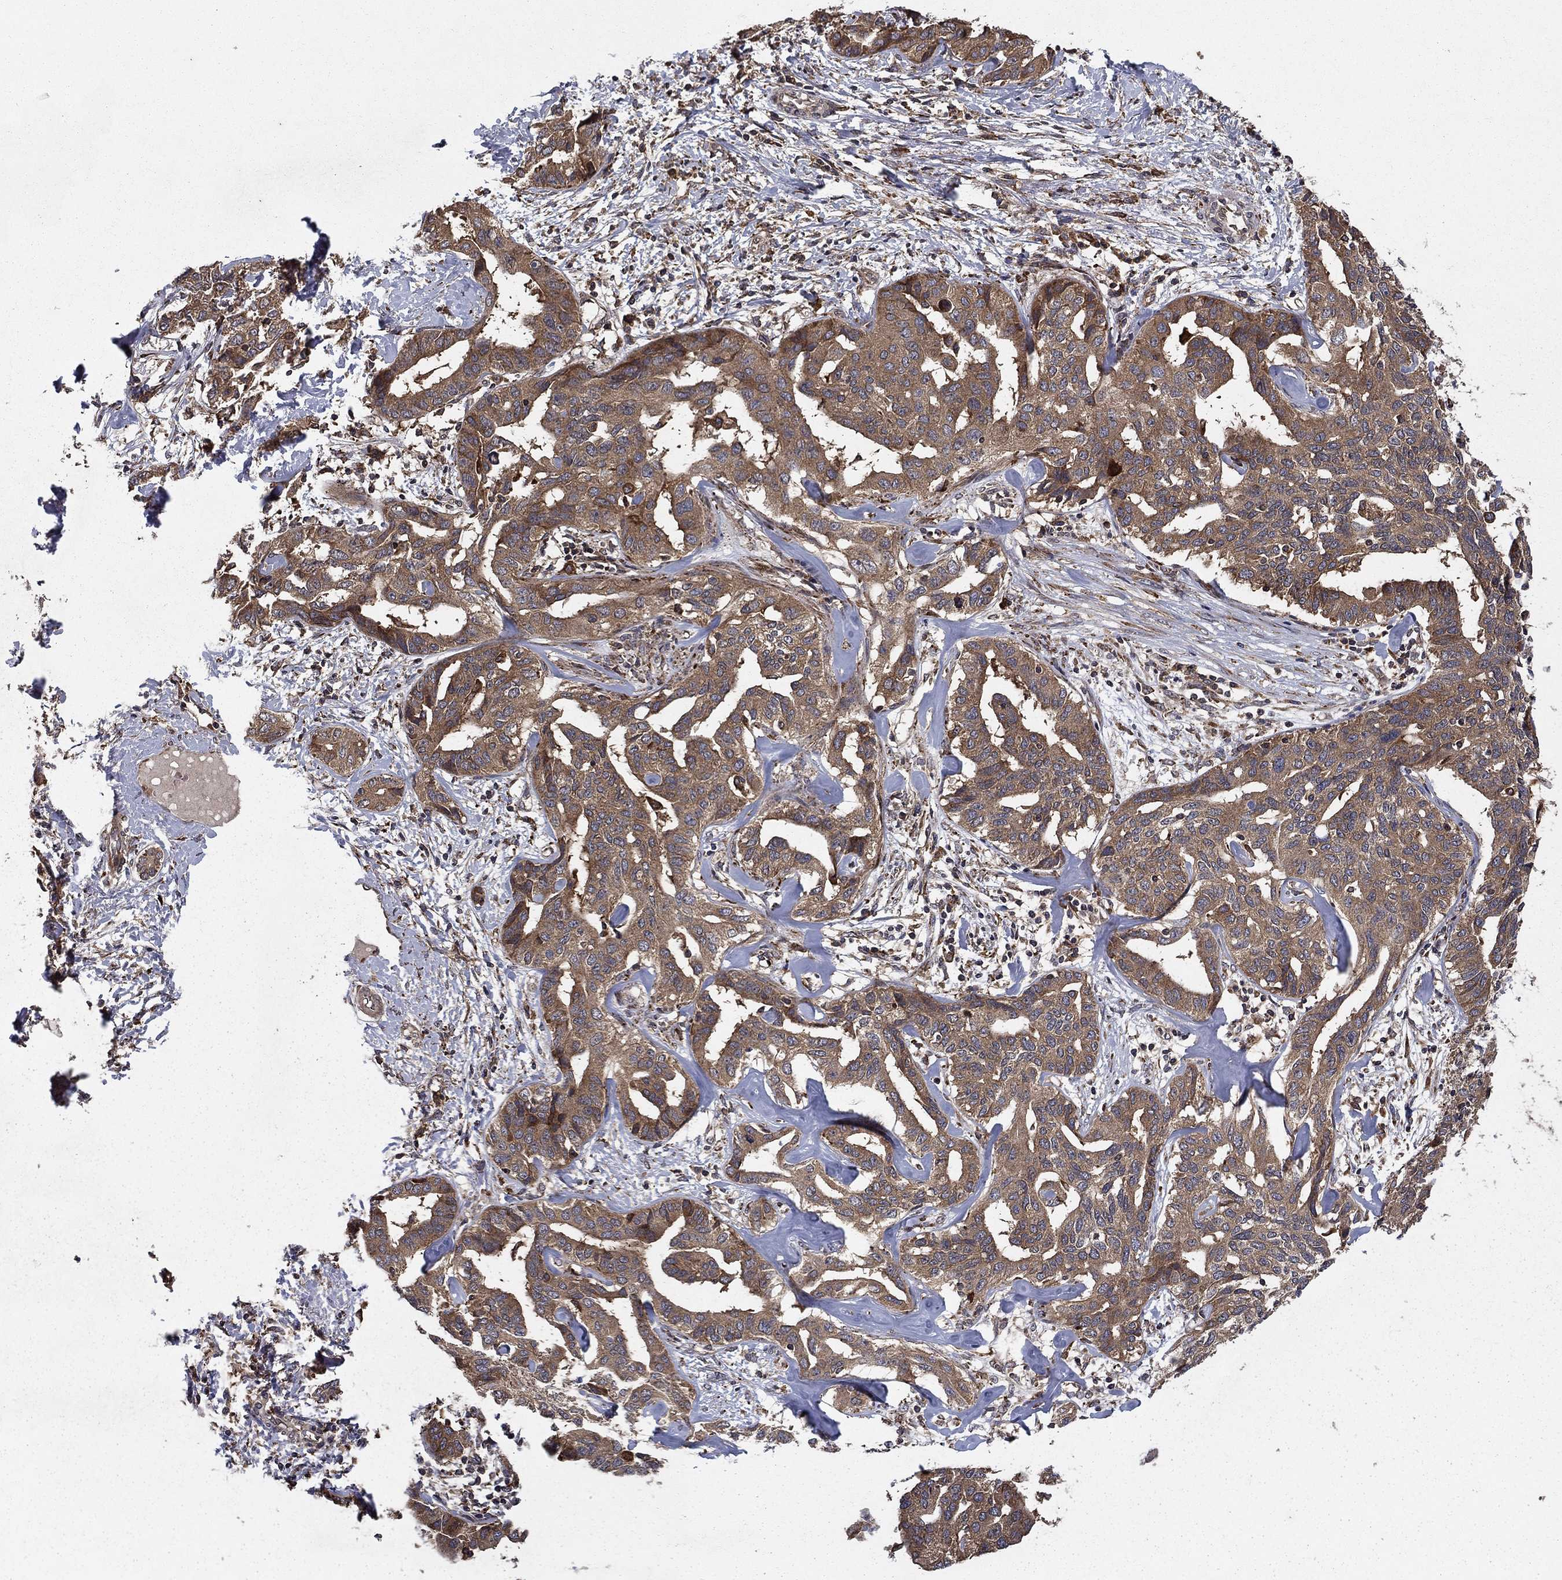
{"staining": {"intensity": "moderate", "quantity": ">75%", "location": "cytoplasmic/membranous"}, "tissue": "liver cancer", "cell_type": "Tumor cells", "image_type": "cancer", "snomed": [{"axis": "morphology", "description": "Cholangiocarcinoma"}, {"axis": "topography", "description": "Liver"}], "caption": "Immunohistochemical staining of cholangiocarcinoma (liver) shows moderate cytoplasmic/membranous protein staining in about >75% of tumor cells.", "gene": "BABAM2", "patient": {"sex": "male", "age": 59}}